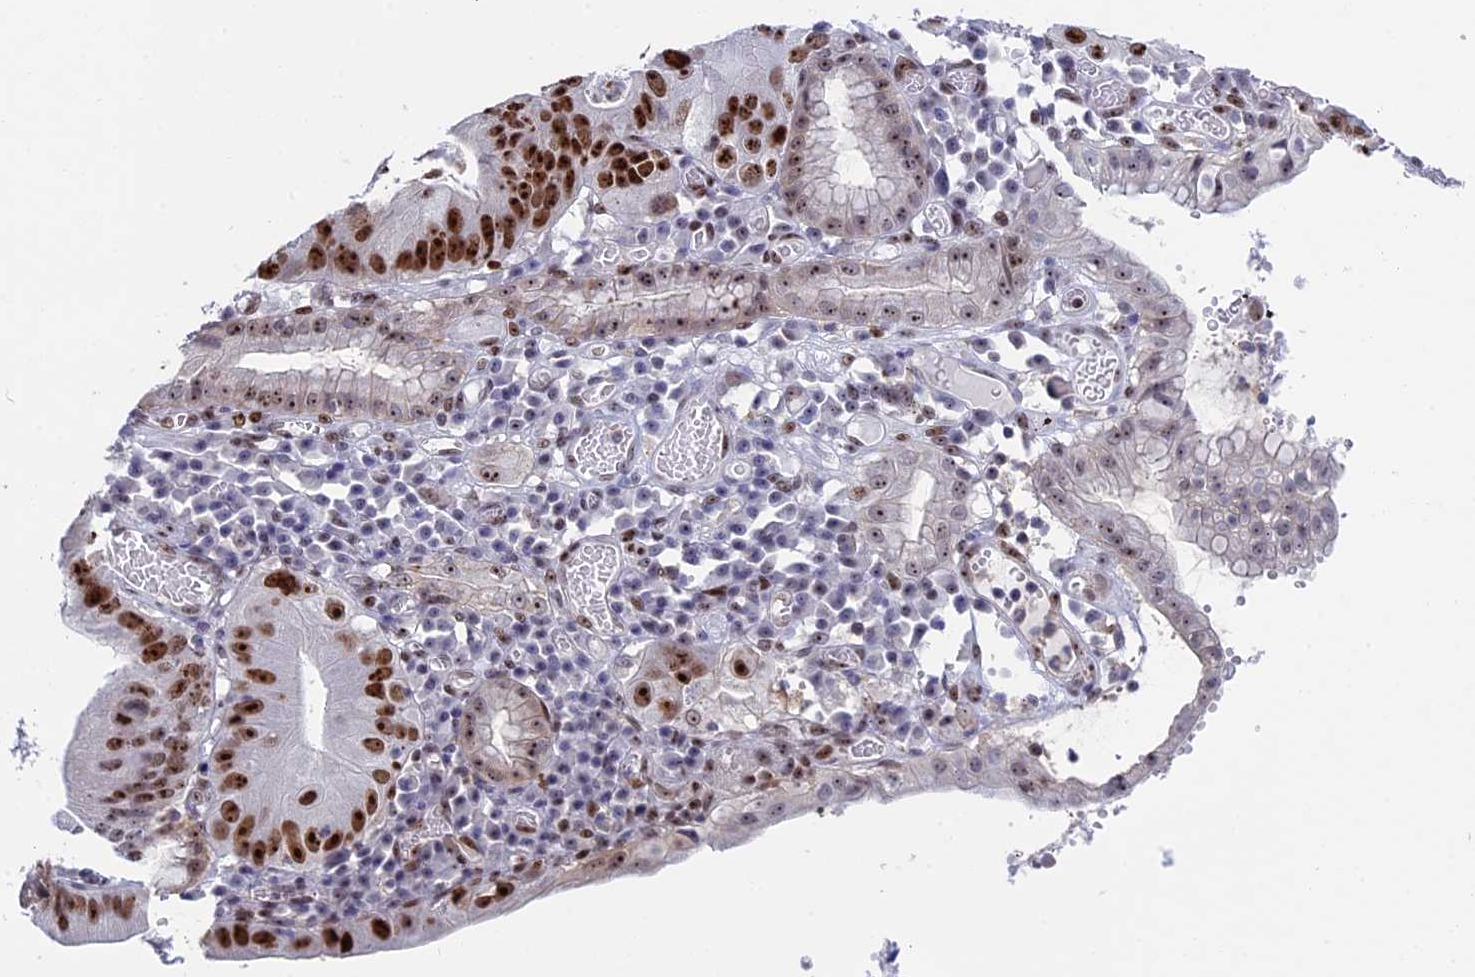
{"staining": {"intensity": "strong", "quantity": ">75%", "location": "nuclear"}, "tissue": "stomach cancer", "cell_type": "Tumor cells", "image_type": "cancer", "snomed": [{"axis": "morphology", "description": "Adenocarcinoma, NOS"}, {"axis": "topography", "description": "Stomach"}], "caption": "Brown immunohistochemical staining in human stomach cancer exhibits strong nuclear positivity in approximately >75% of tumor cells.", "gene": "CCDC86", "patient": {"sex": "male", "age": 59}}